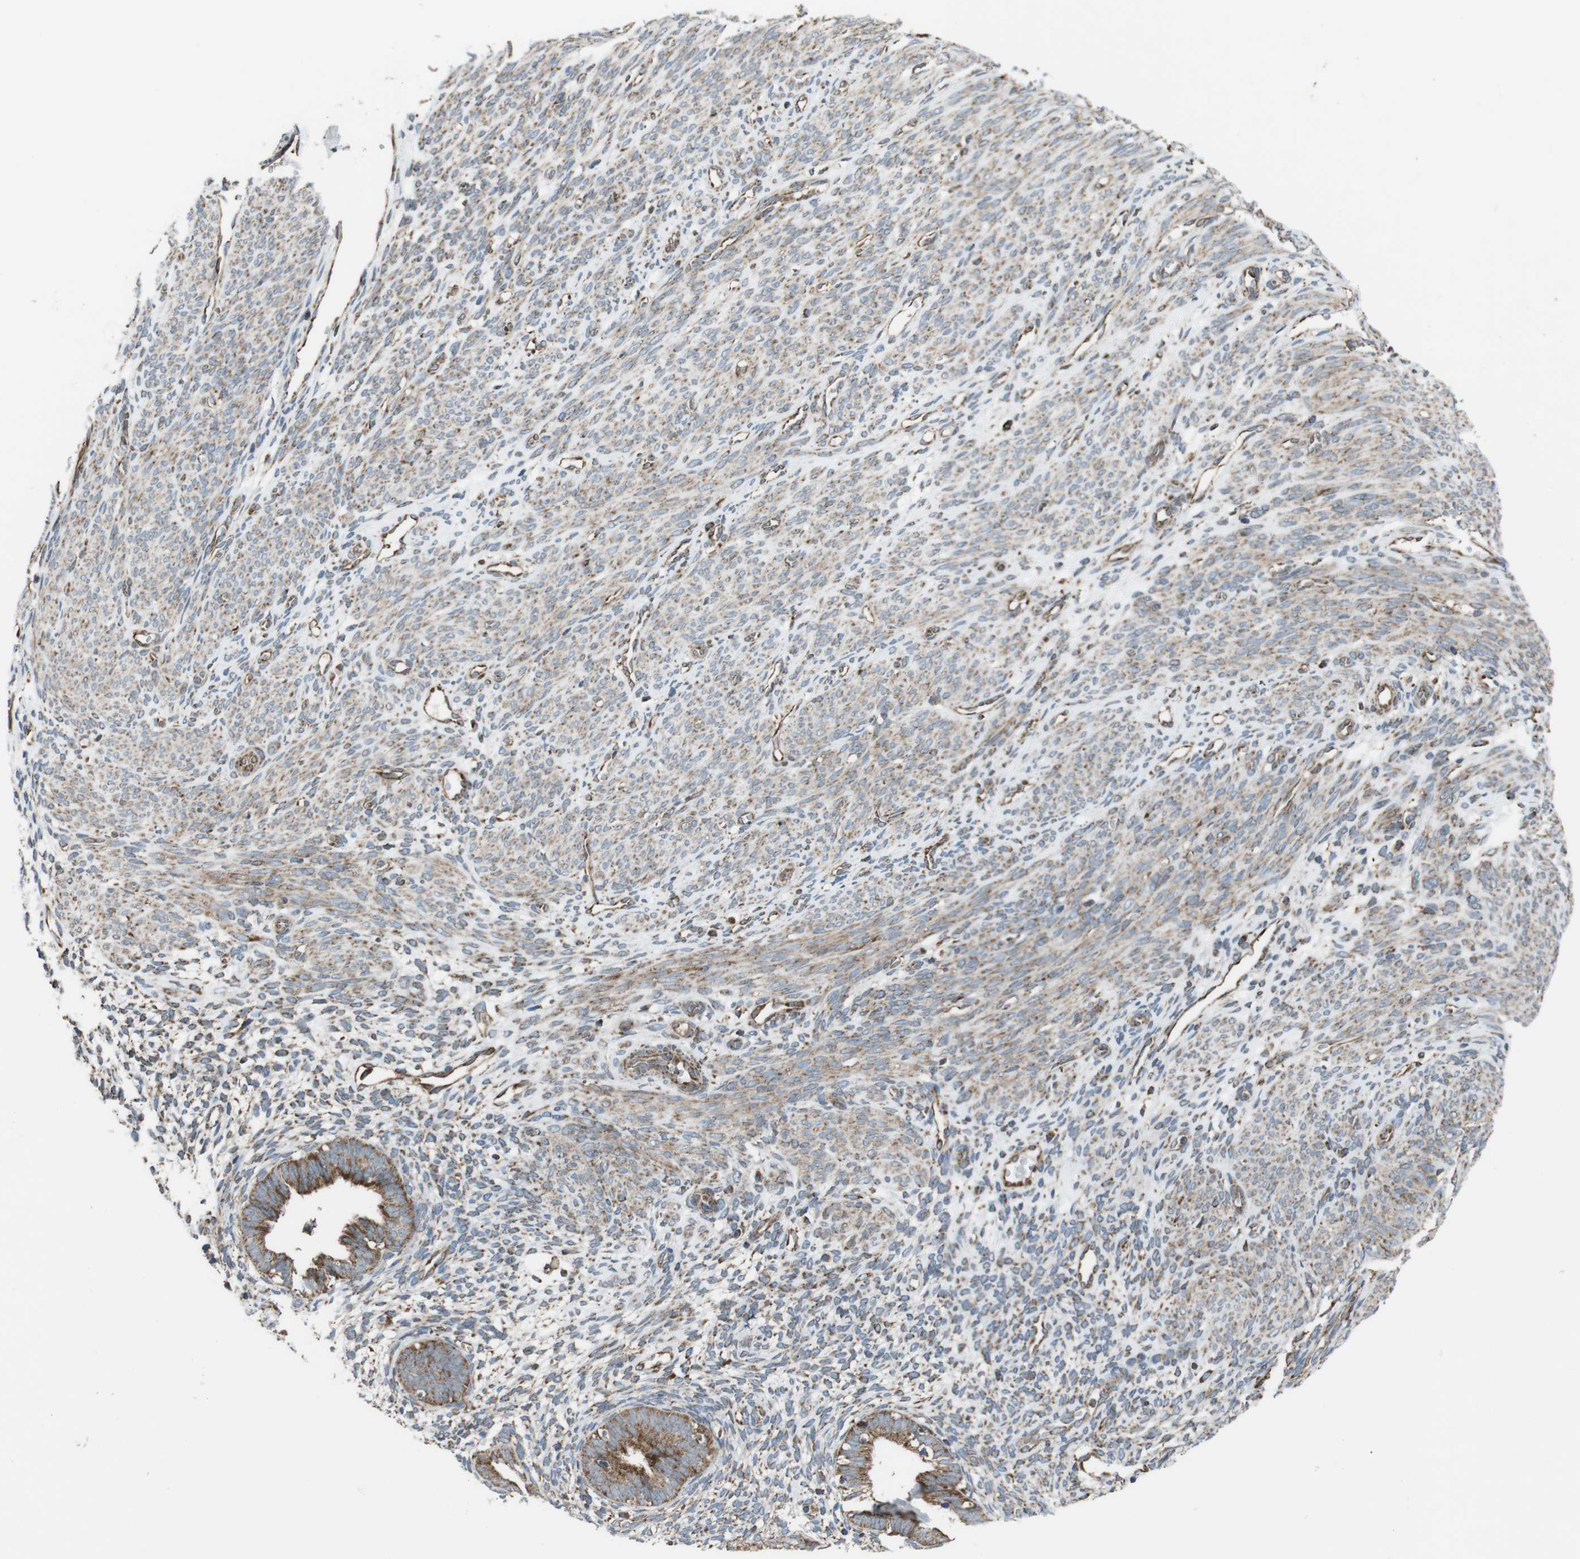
{"staining": {"intensity": "moderate", "quantity": "<25%", "location": "cytoplasmic/membranous"}, "tissue": "endometrium", "cell_type": "Cells in endometrial stroma", "image_type": "normal", "snomed": [{"axis": "morphology", "description": "Normal tissue, NOS"}, {"axis": "morphology", "description": "Adenocarcinoma, NOS"}, {"axis": "topography", "description": "Endometrium"}, {"axis": "topography", "description": "Ovary"}], "caption": "This micrograph reveals benign endometrium stained with immunohistochemistry (IHC) to label a protein in brown. The cytoplasmic/membranous of cells in endometrial stroma show moderate positivity for the protein. Nuclei are counter-stained blue.", "gene": "GIMAP8", "patient": {"sex": "female", "age": 68}}